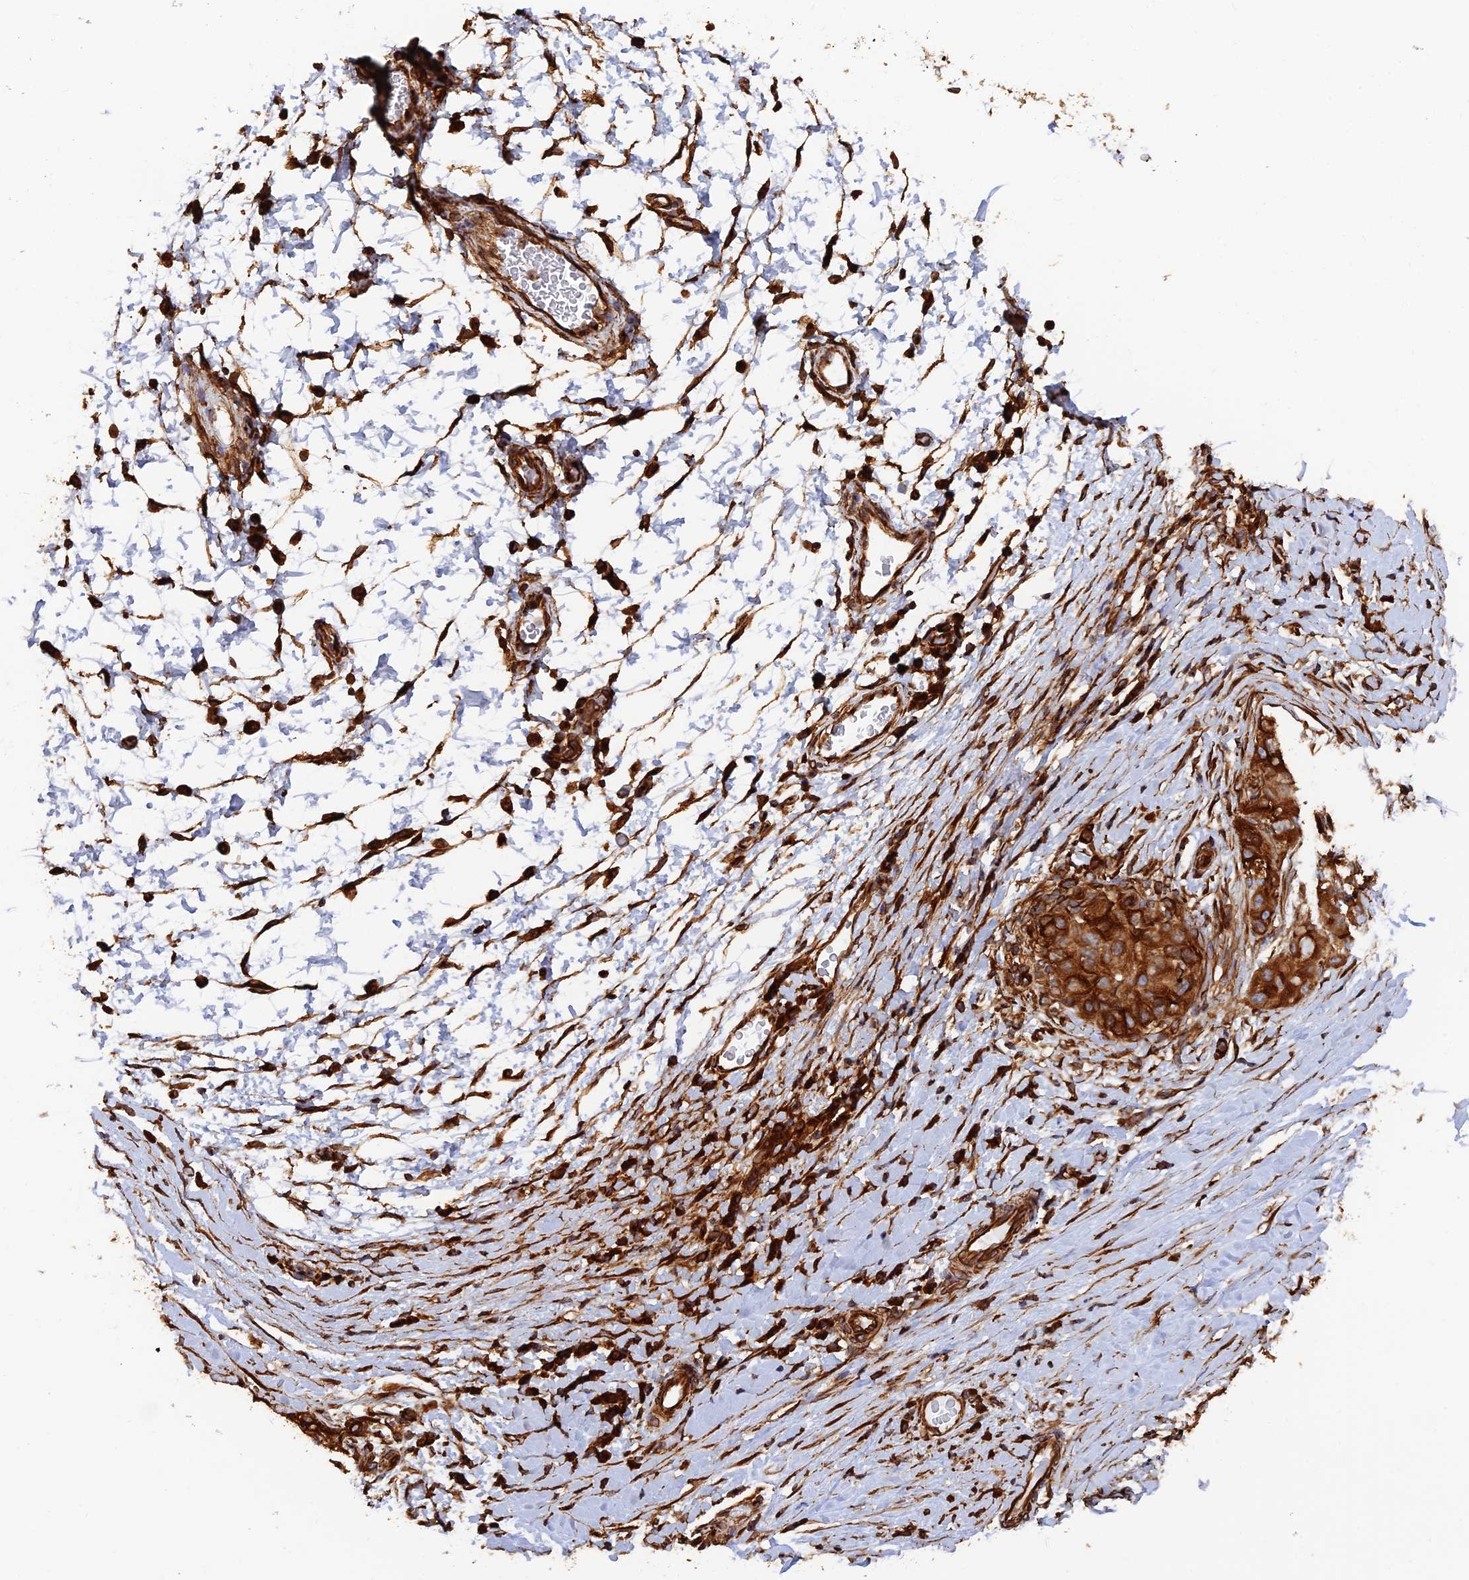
{"staining": {"intensity": "strong", "quantity": ">75%", "location": "cytoplasmic/membranous"}, "tissue": "liver cancer", "cell_type": "Tumor cells", "image_type": "cancer", "snomed": [{"axis": "morphology", "description": "Carcinoma, Hepatocellular, NOS"}, {"axis": "topography", "description": "Liver"}], "caption": "Immunohistochemistry micrograph of liver hepatocellular carcinoma stained for a protein (brown), which reveals high levels of strong cytoplasmic/membranous expression in about >75% of tumor cells.", "gene": "WBP11", "patient": {"sex": "male", "age": 80}}